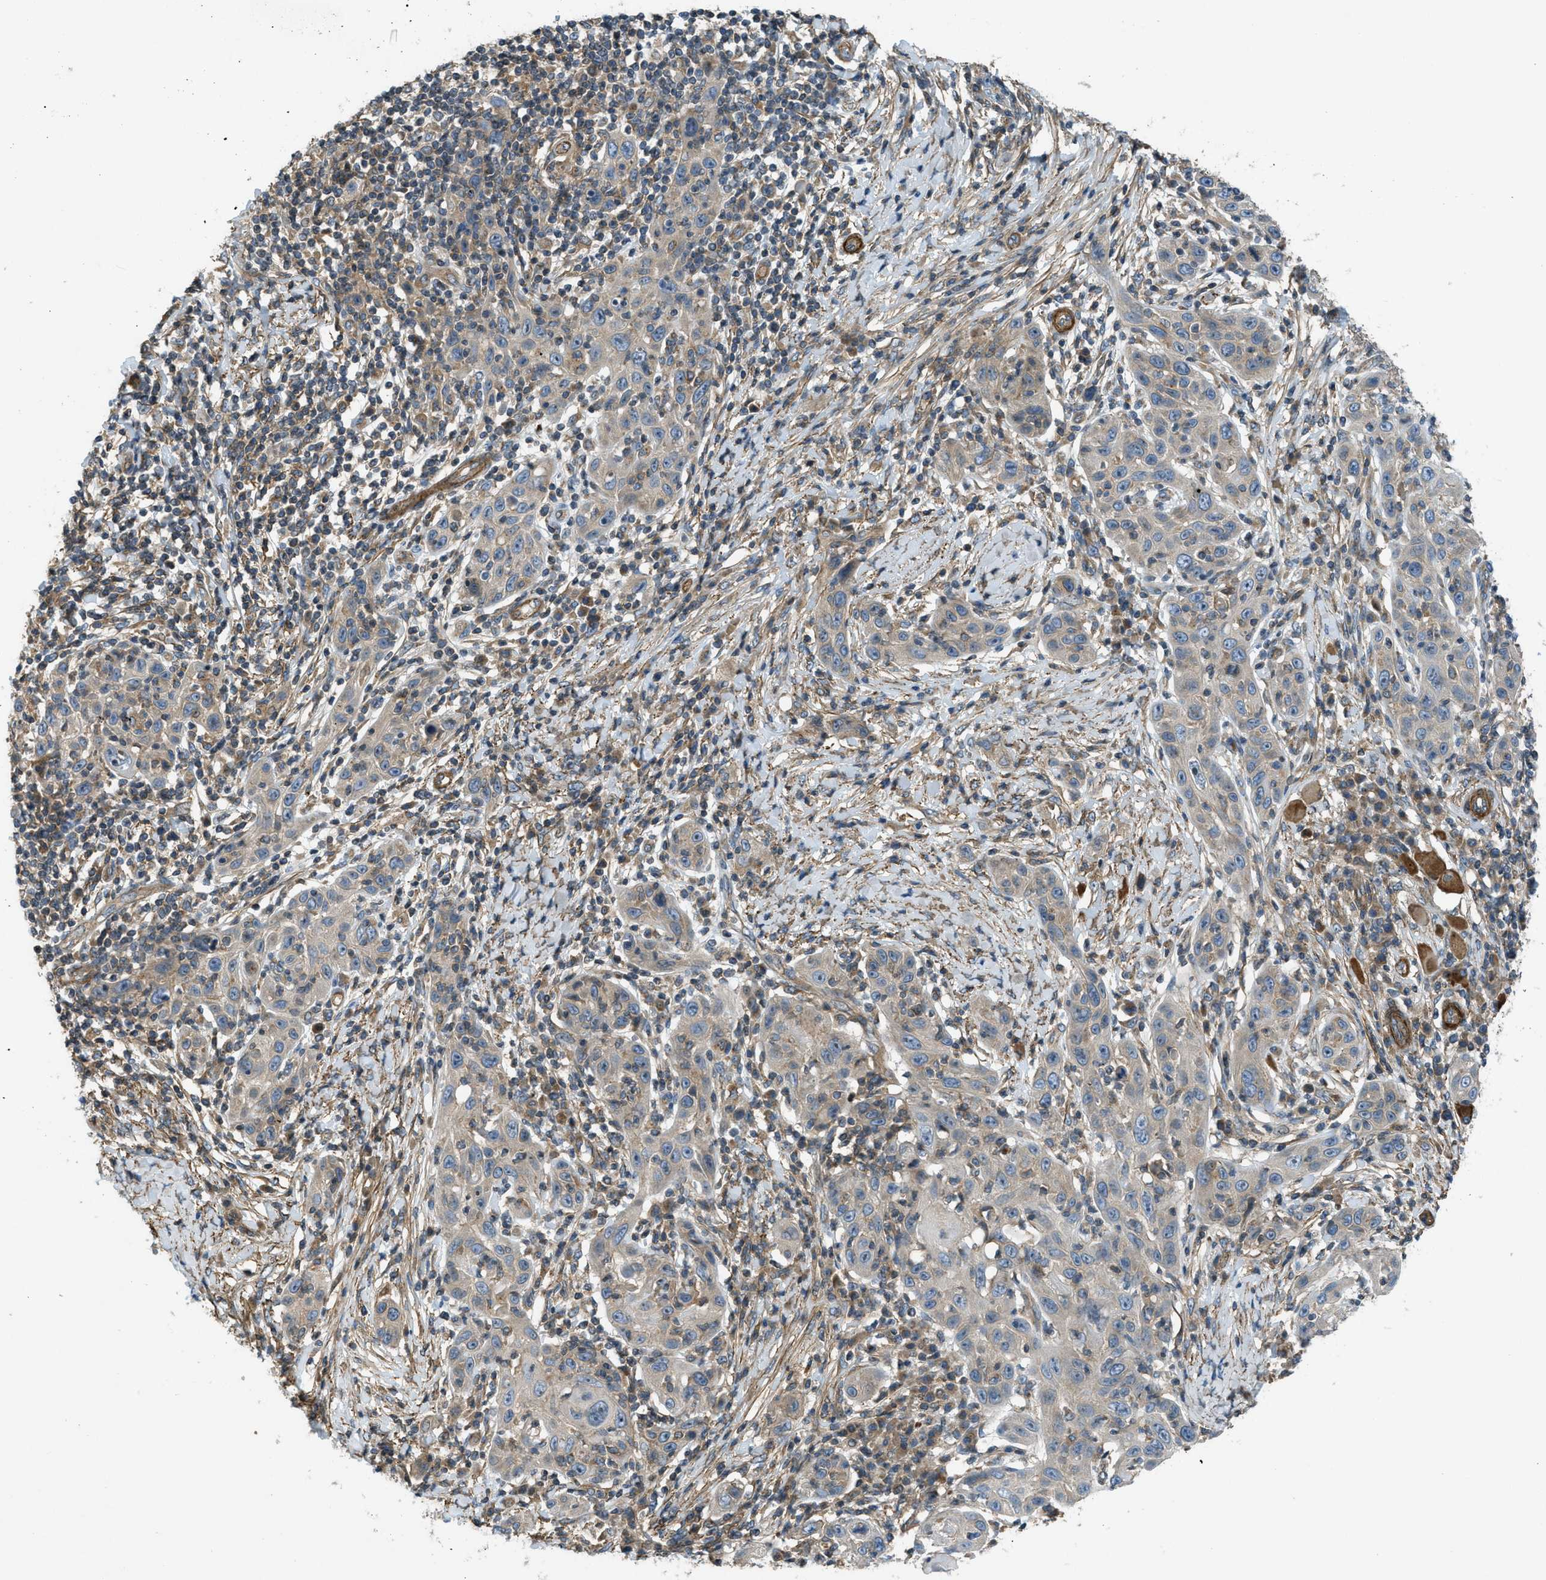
{"staining": {"intensity": "negative", "quantity": "none", "location": "none"}, "tissue": "skin cancer", "cell_type": "Tumor cells", "image_type": "cancer", "snomed": [{"axis": "morphology", "description": "Squamous cell carcinoma, NOS"}, {"axis": "topography", "description": "Skin"}], "caption": "Skin squamous cell carcinoma stained for a protein using IHC displays no positivity tumor cells.", "gene": "VEZT", "patient": {"sex": "female", "age": 88}}